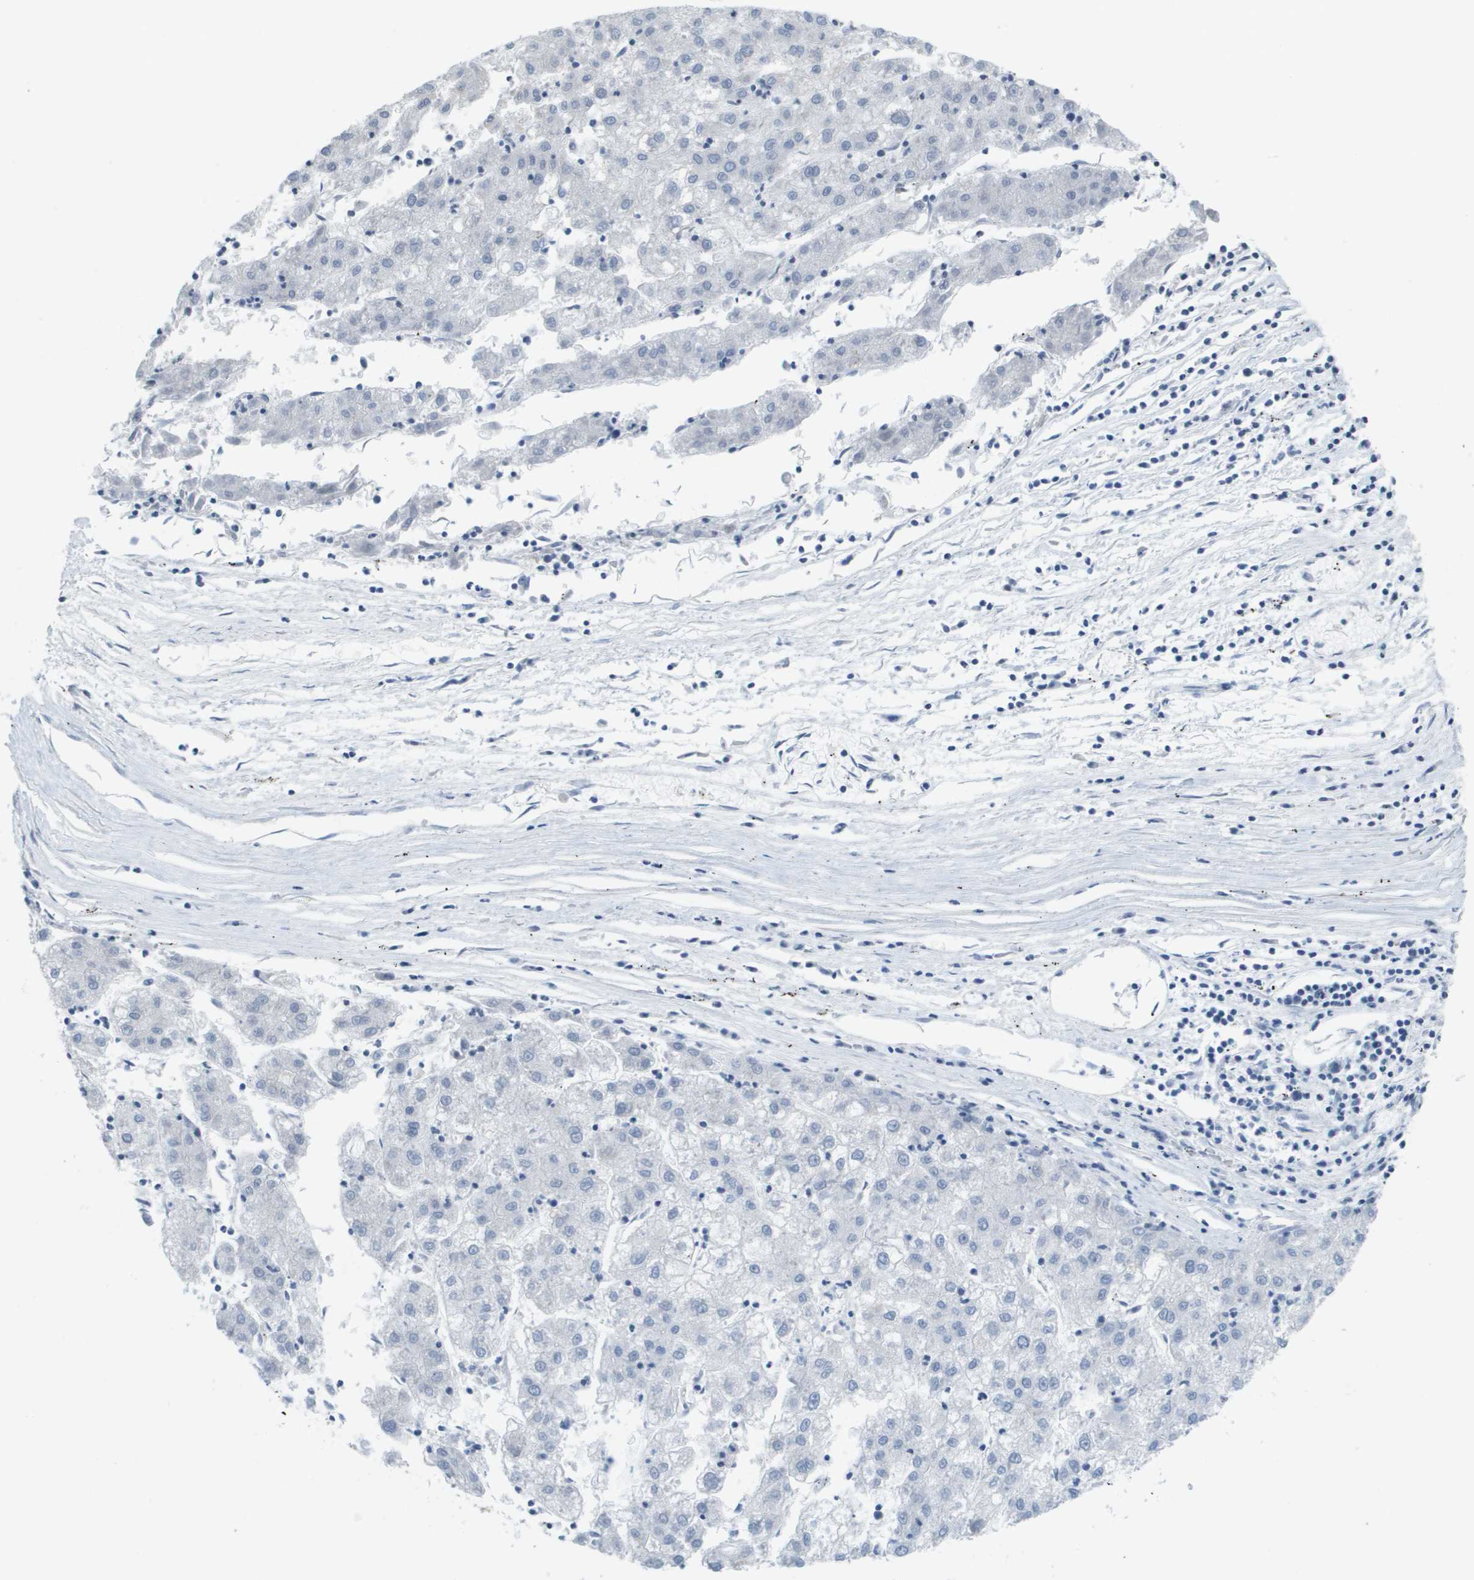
{"staining": {"intensity": "negative", "quantity": "none", "location": "none"}, "tissue": "liver cancer", "cell_type": "Tumor cells", "image_type": "cancer", "snomed": [{"axis": "morphology", "description": "Carcinoma, Hepatocellular, NOS"}, {"axis": "topography", "description": "Liver"}], "caption": "The micrograph exhibits no staining of tumor cells in hepatocellular carcinoma (liver).", "gene": "TMEM223", "patient": {"sex": "male", "age": 72}}